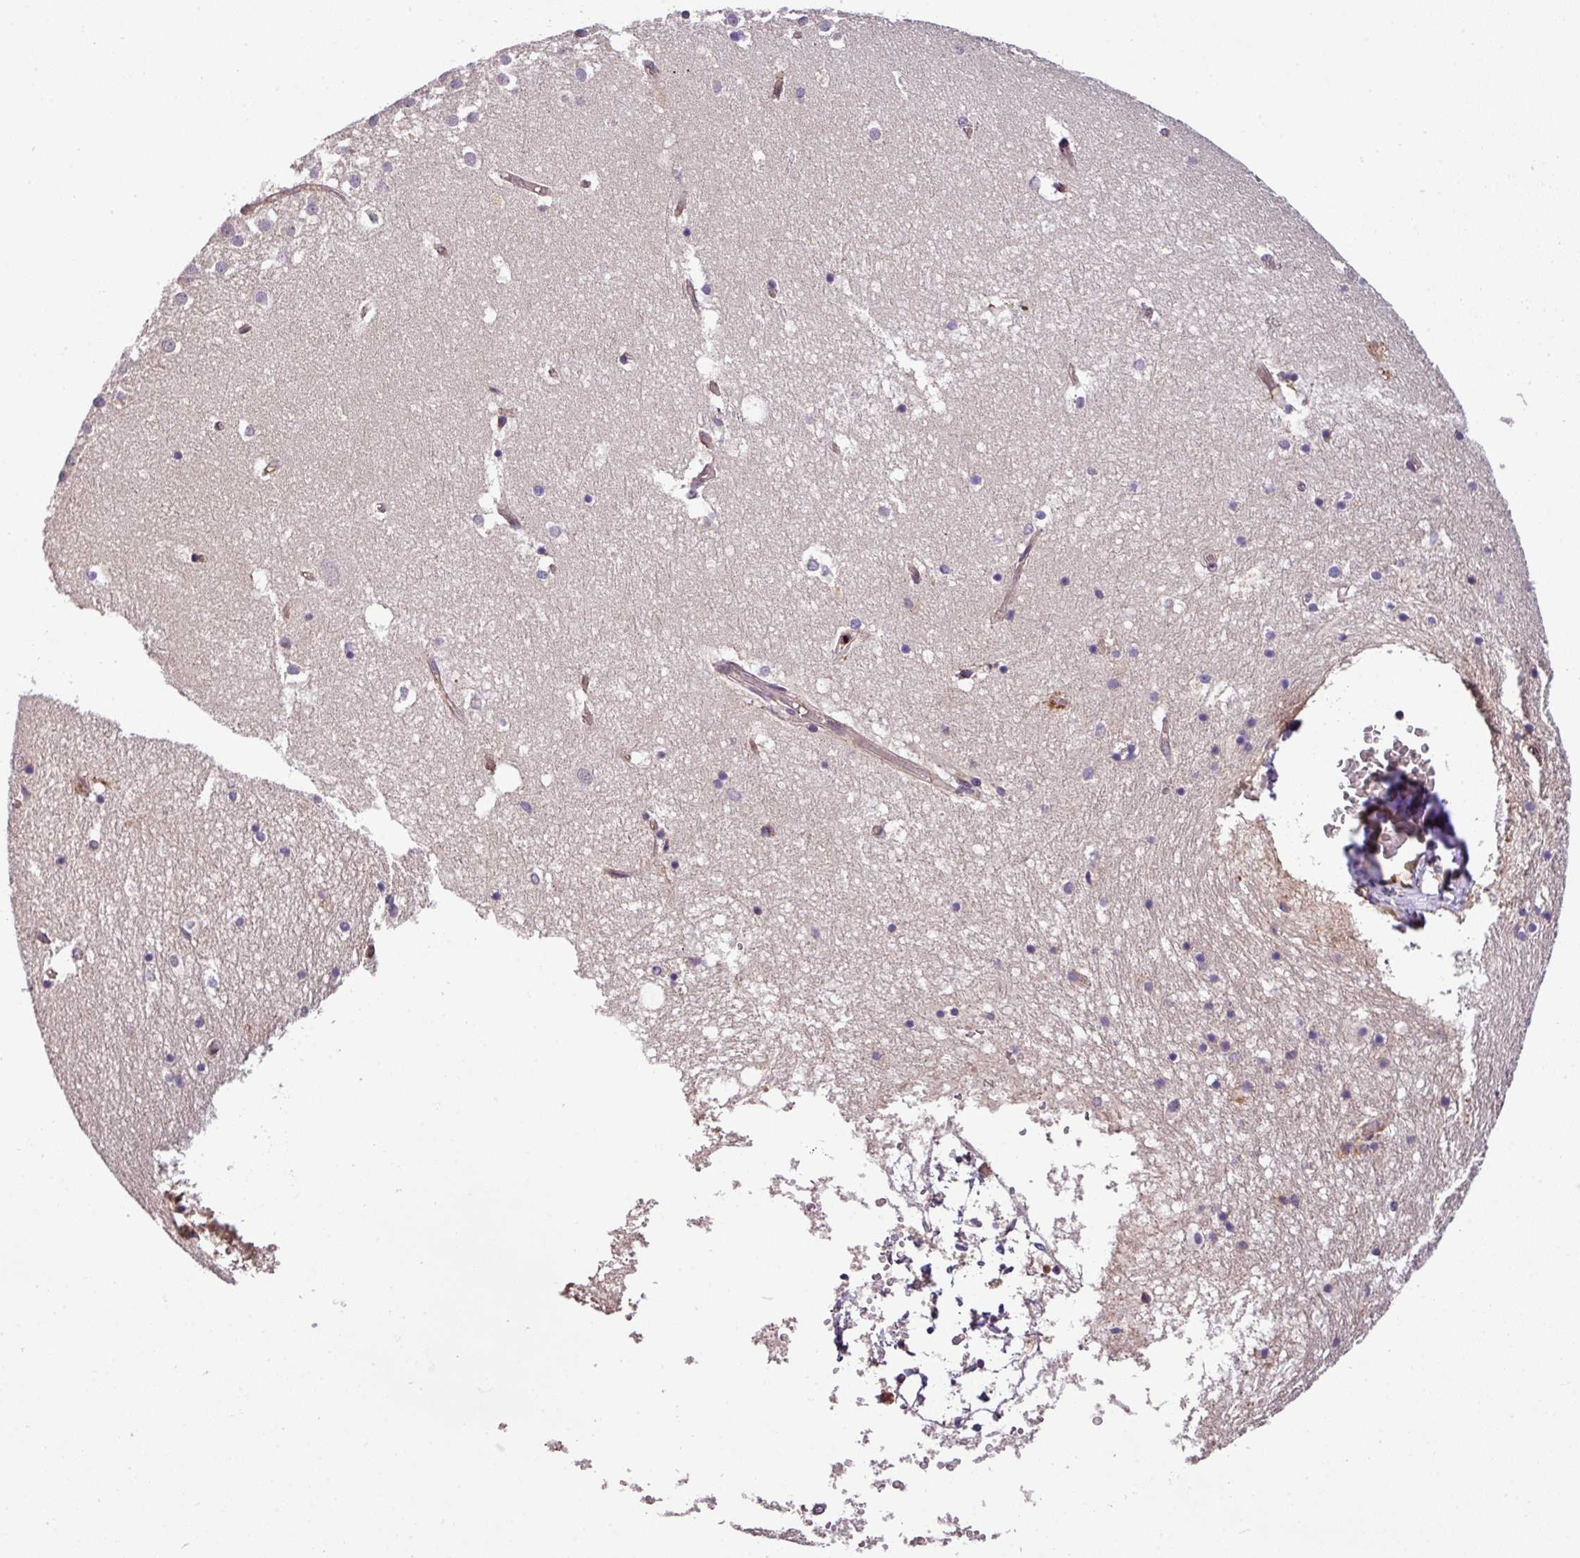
{"staining": {"intensity": "weak", "quantity": "<25%", "location": "cytoplasmic/membranous"}, "tissue": "hippocampus", "cell_type": "Glial cells", "image_type": "normal", "snomed": [{"axis": "morphology", "description": "Normal tissue, NOS"}, {"axis": "topography", "description": "Hippocampus"}], "caption": "Human hippocampus stained for a protein using immunohistochemistry shows no staining in glial cells.", "gene": "CASS4", "patient": {"sex": "female", "age": 52}}